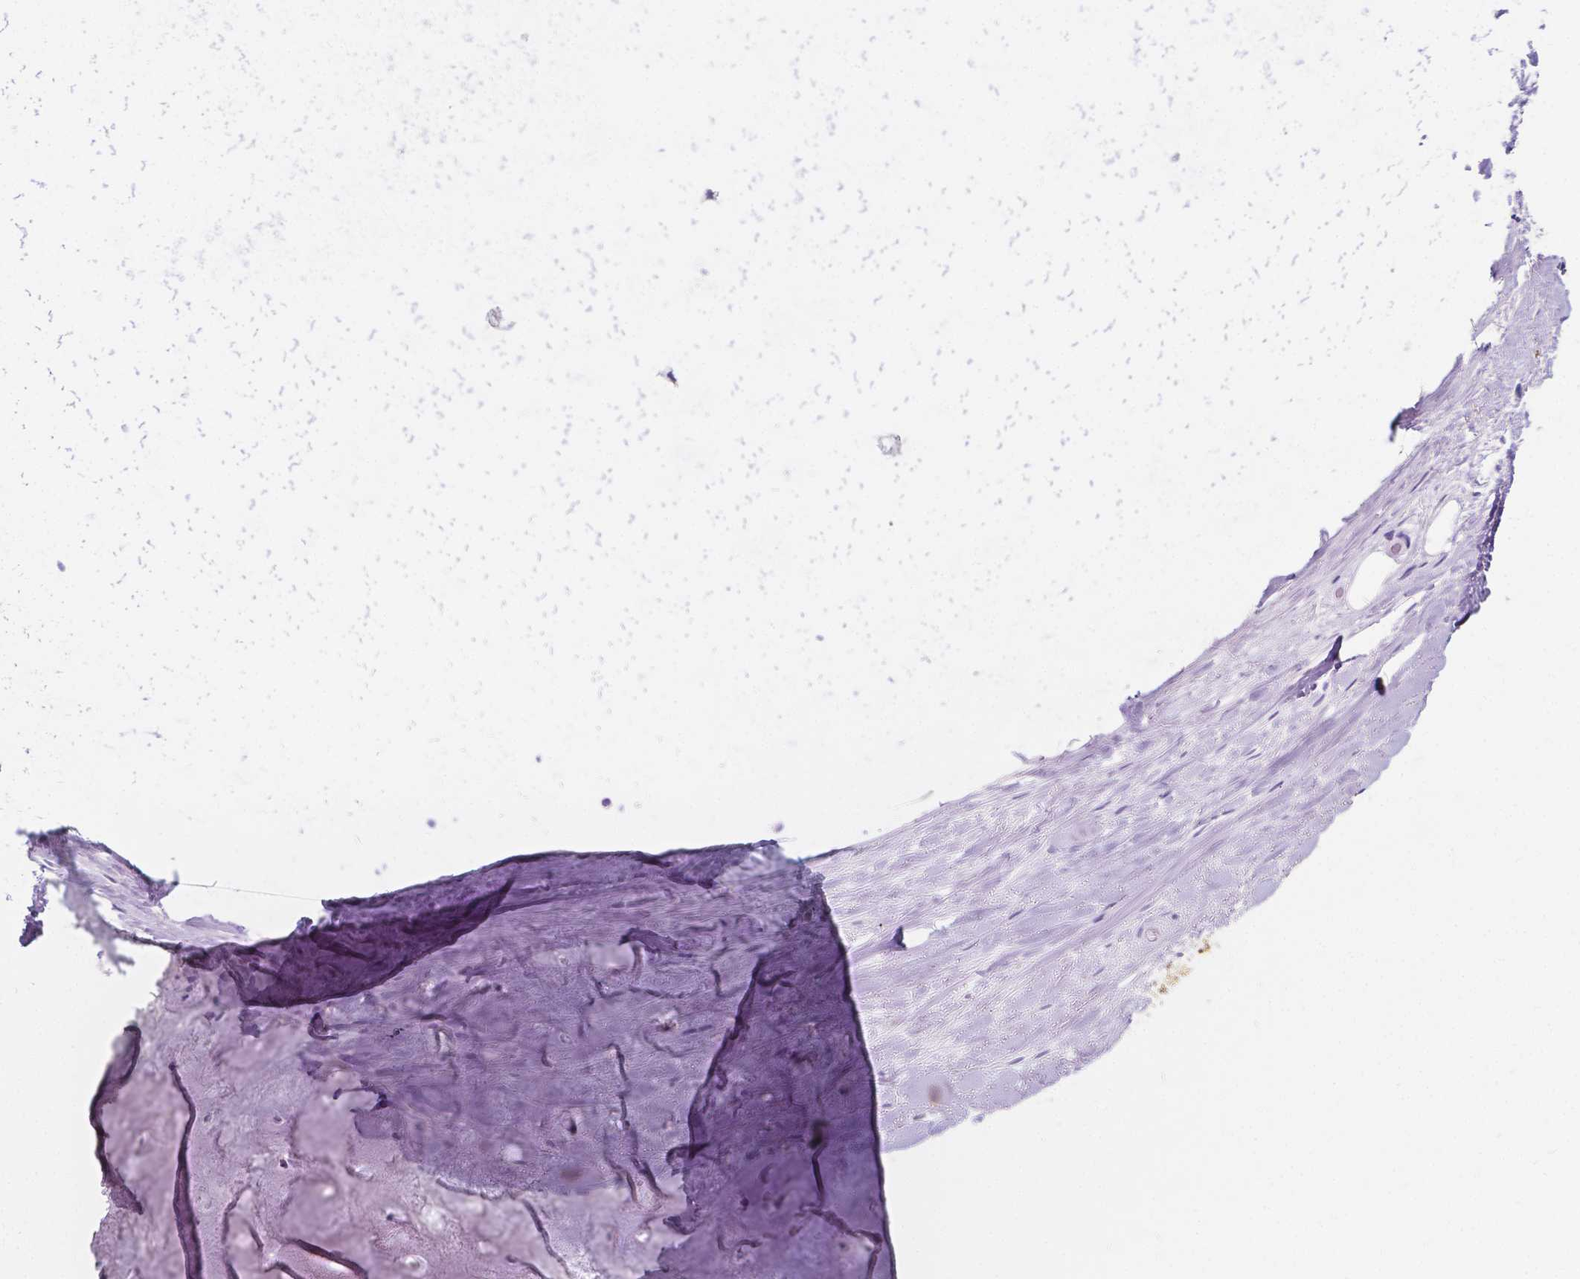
{"staining": {"intensity": "negative", "quantity": "none", "location": "none"}, "tissue": "soft tissue", "cell_type": "Chondrocytes", "image_type": "normal", "snomed": [{"axis": "morphology", "description": "Normal tissue, NOS"}, {"axis": "topography", "description": "Cartilage tissue"}], "caption": "Soft tissue stained for a protein using immunohistochemistry (IHC) demonstrates no expression chondrocytes.", "gene": "GNAO1", "patient": {"sex": "male", "age": 57}}